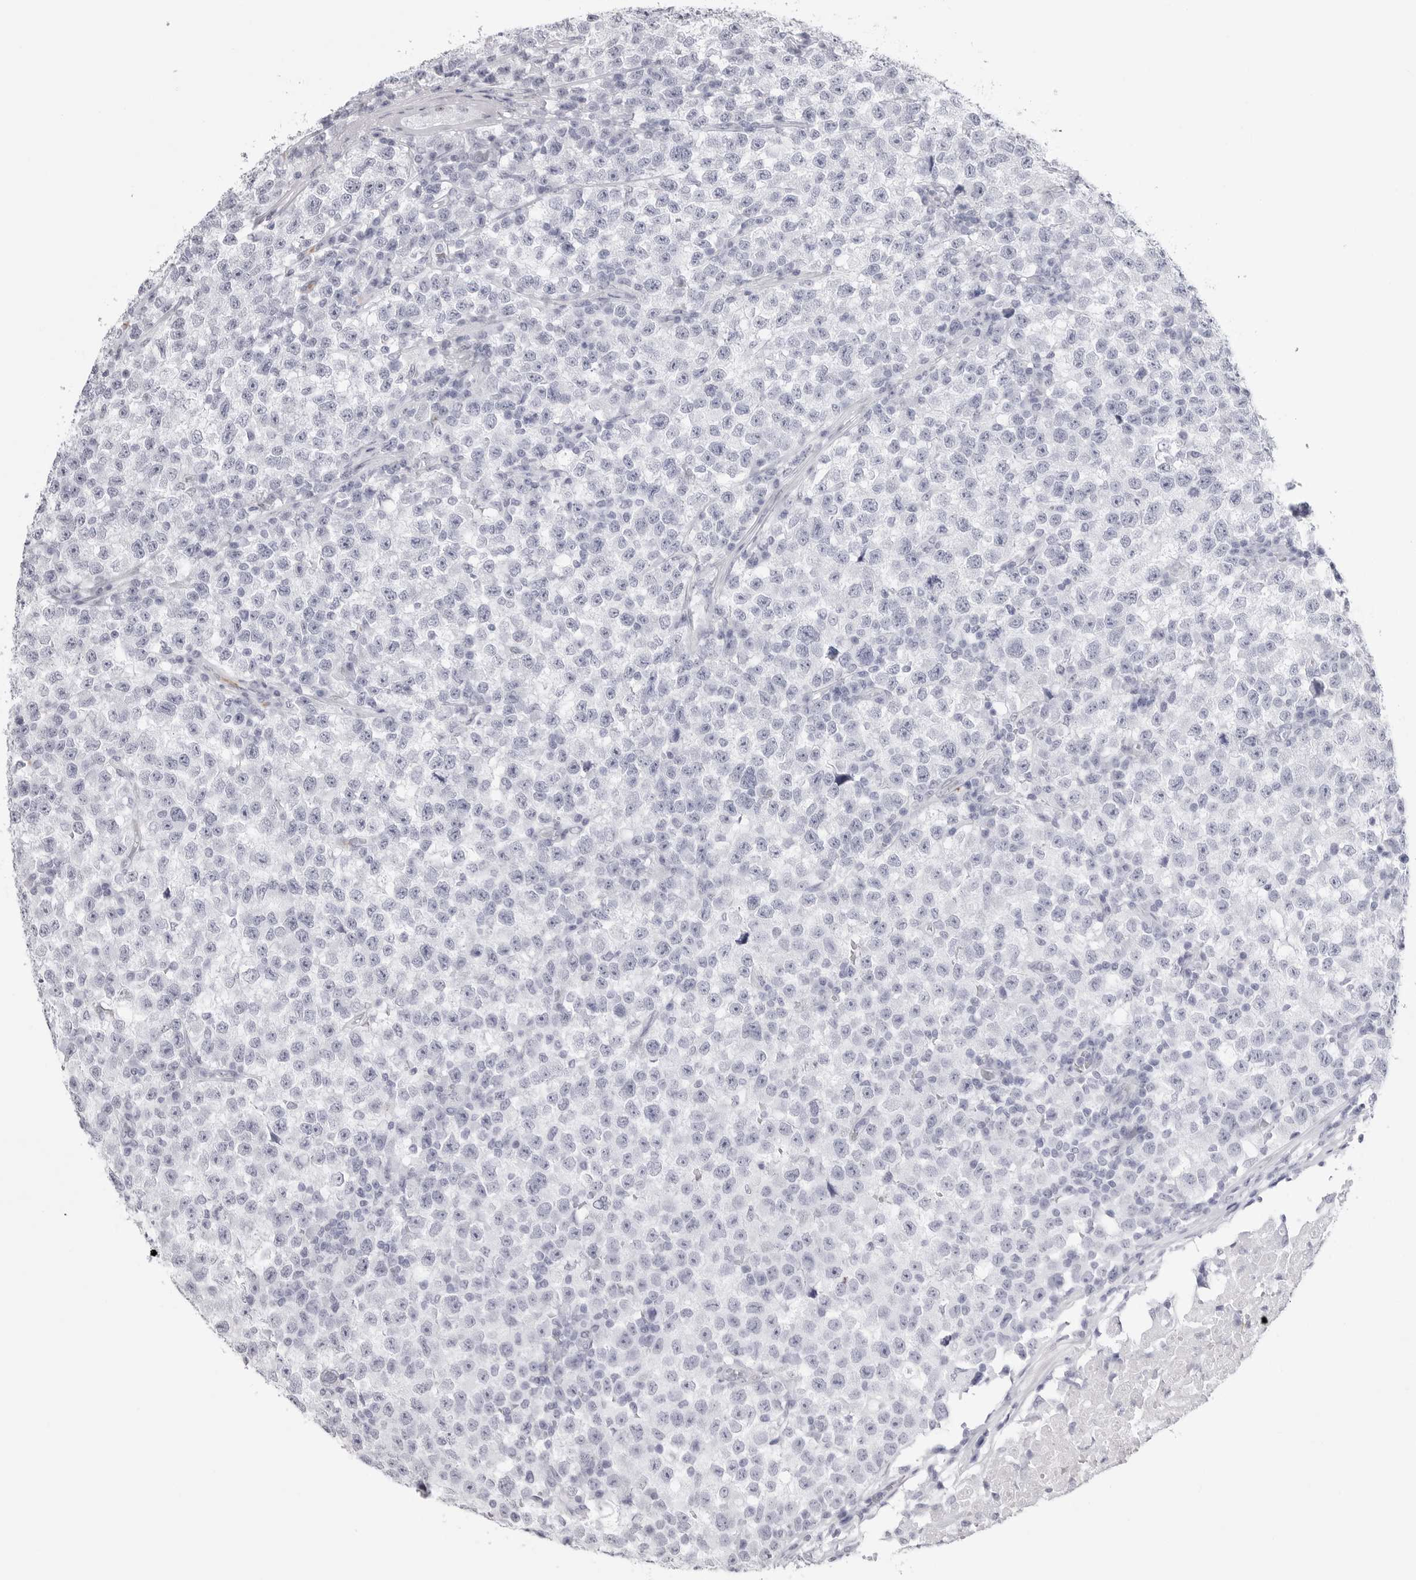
{"staining": {"intensity": "negative", "quantity": "none", "location": "none"}, "tissue": "testis cancer", "cell_type": "Tumor cells", "image_type": "cancer", "snomed": [{"axis": "morphology", "description": "Seminoma, NOS"}, {"axis": "topography", "description": "Testis"}], "caption": "DAB (3,3'-diaminobenzidine) immunohistochemical staining of human seminoma (testis) exhibits no significant positivity in tumor cells.", "gene": "TSSK1B", "patient": {"sex": "male", "age": 22}}